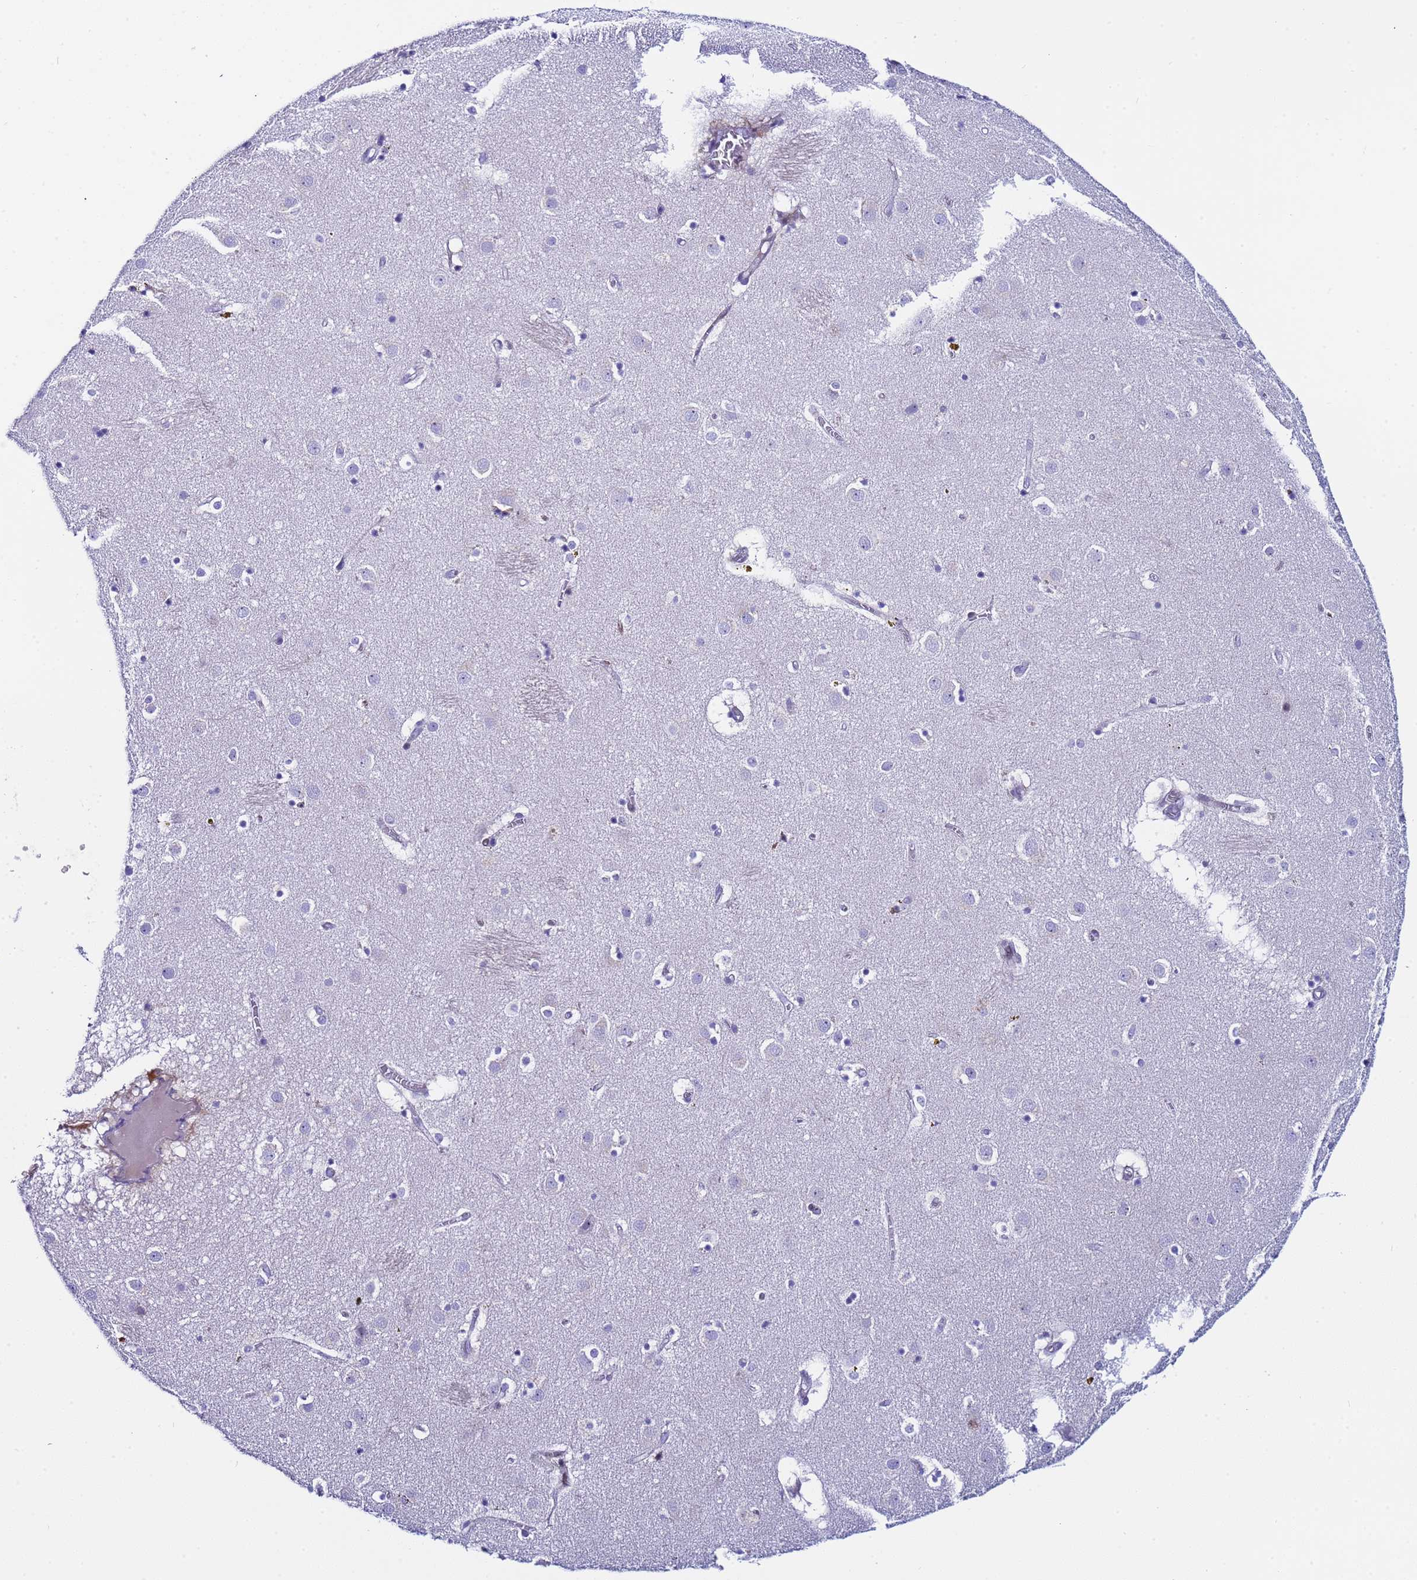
{"staining": {"intensity": "negative", "quantity": "none", "location": "none"}, "tissue": "caudate", "cell_type": "Glial cells", "image_type": "normal", "snomed": [{"axis": "morphology", "description": "Normal tissue, NOS"}, {"axis": "topography", "description": "Lateral ventricle wall"}], "caption": "Immunohistochemistry photomicrograph of benign caudate: caudate stained with DAB (3,3'-diaminobenzidine) displays no significant protein expression in glial cells.", "gene": "POP5", "patient": {"sex": "male", "age": 70}}